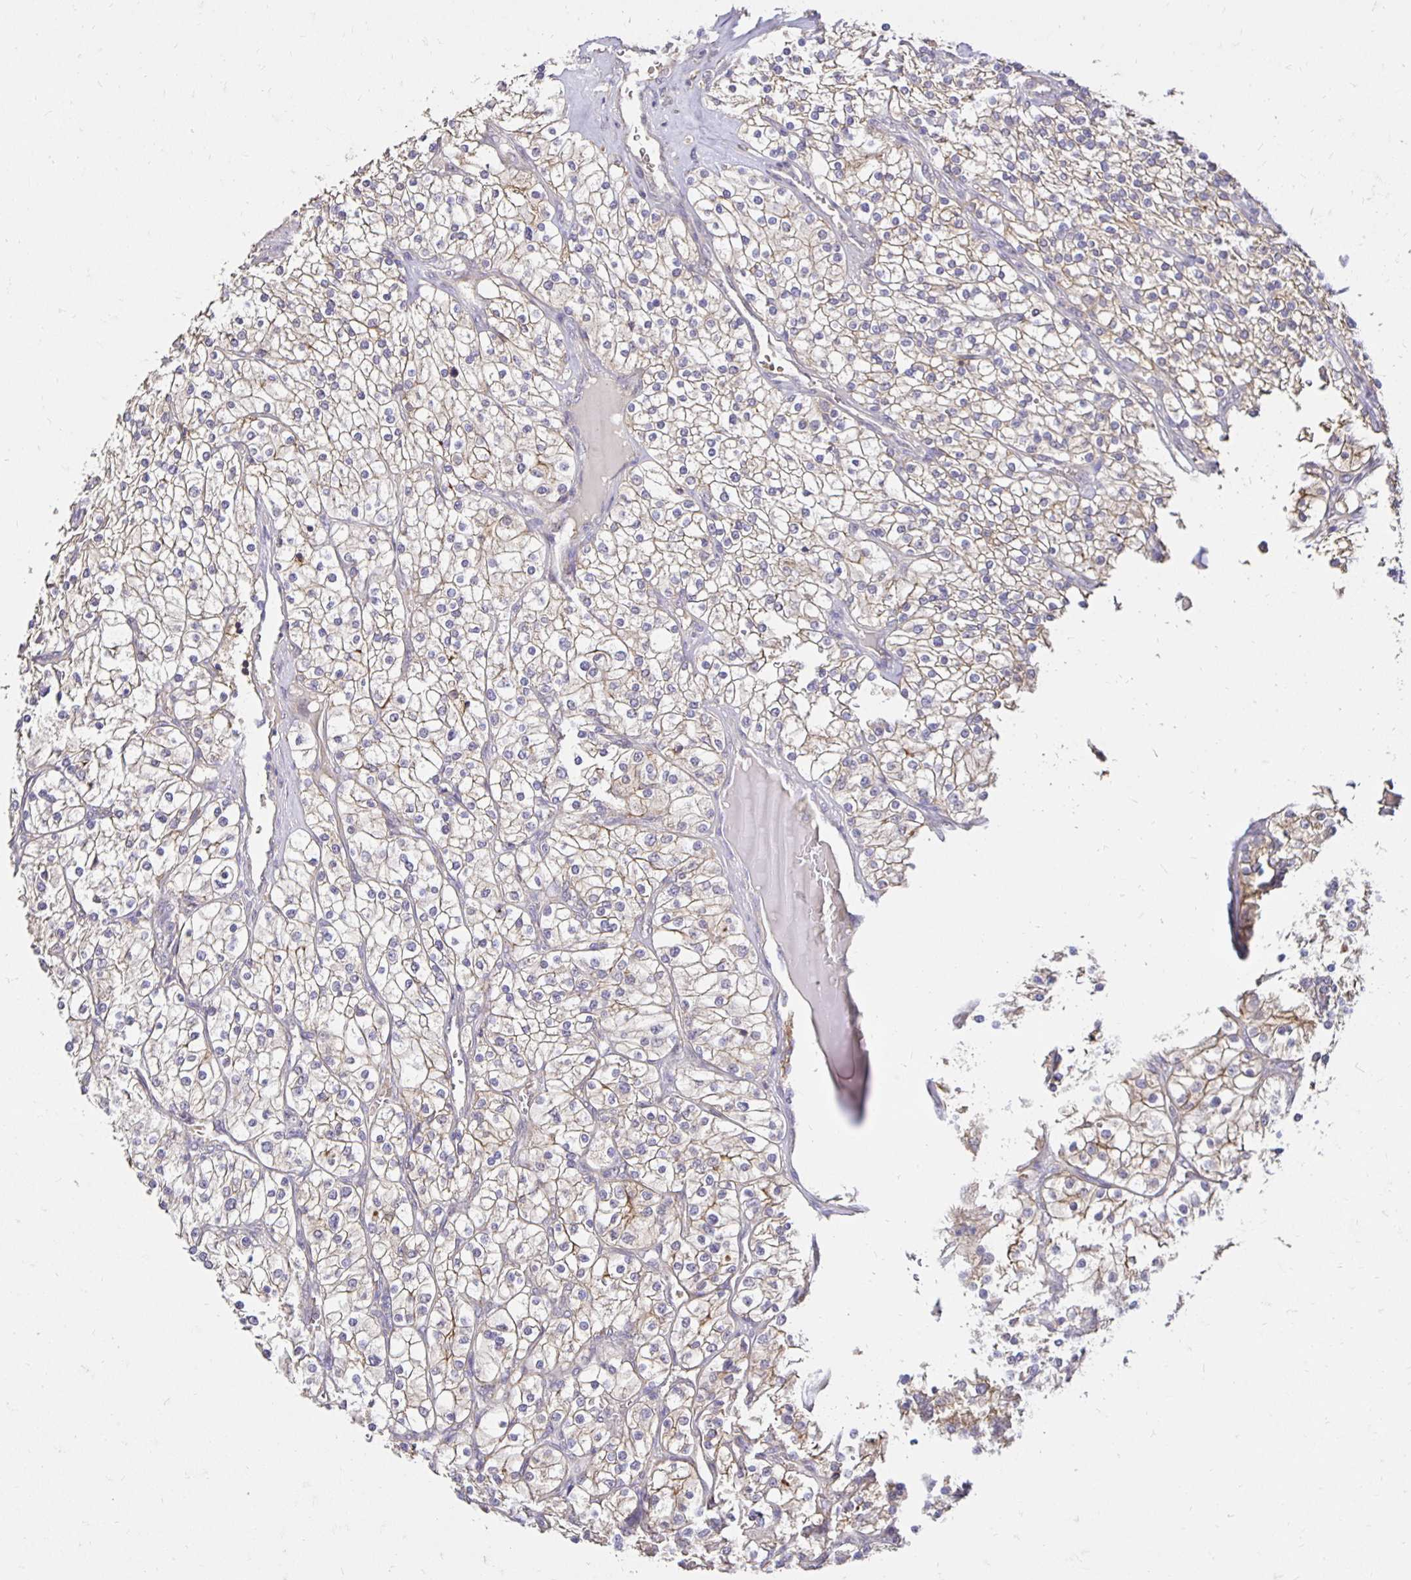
{"staining": {"intensity": "weak", "quantity": "25%-75%", "location": "cytoplasmic/membranous"}, "tissue": "renal cancer", "cell_type": "Tumor cells", "image_type": "cancer", "snomed": [{"axis": "morphology", "description": "Adenocarcinoma, NOS"}, {"axis": "topography", "description": "Kidney"}], "caption": "Protein staining displays weak cytoplasmic/membranous staining in approximately 25%-75% of tumor cells in adenocarcinoma (renal).", "gene": "PNPLA3", "patient": {"sex": "male", "age": 80}}